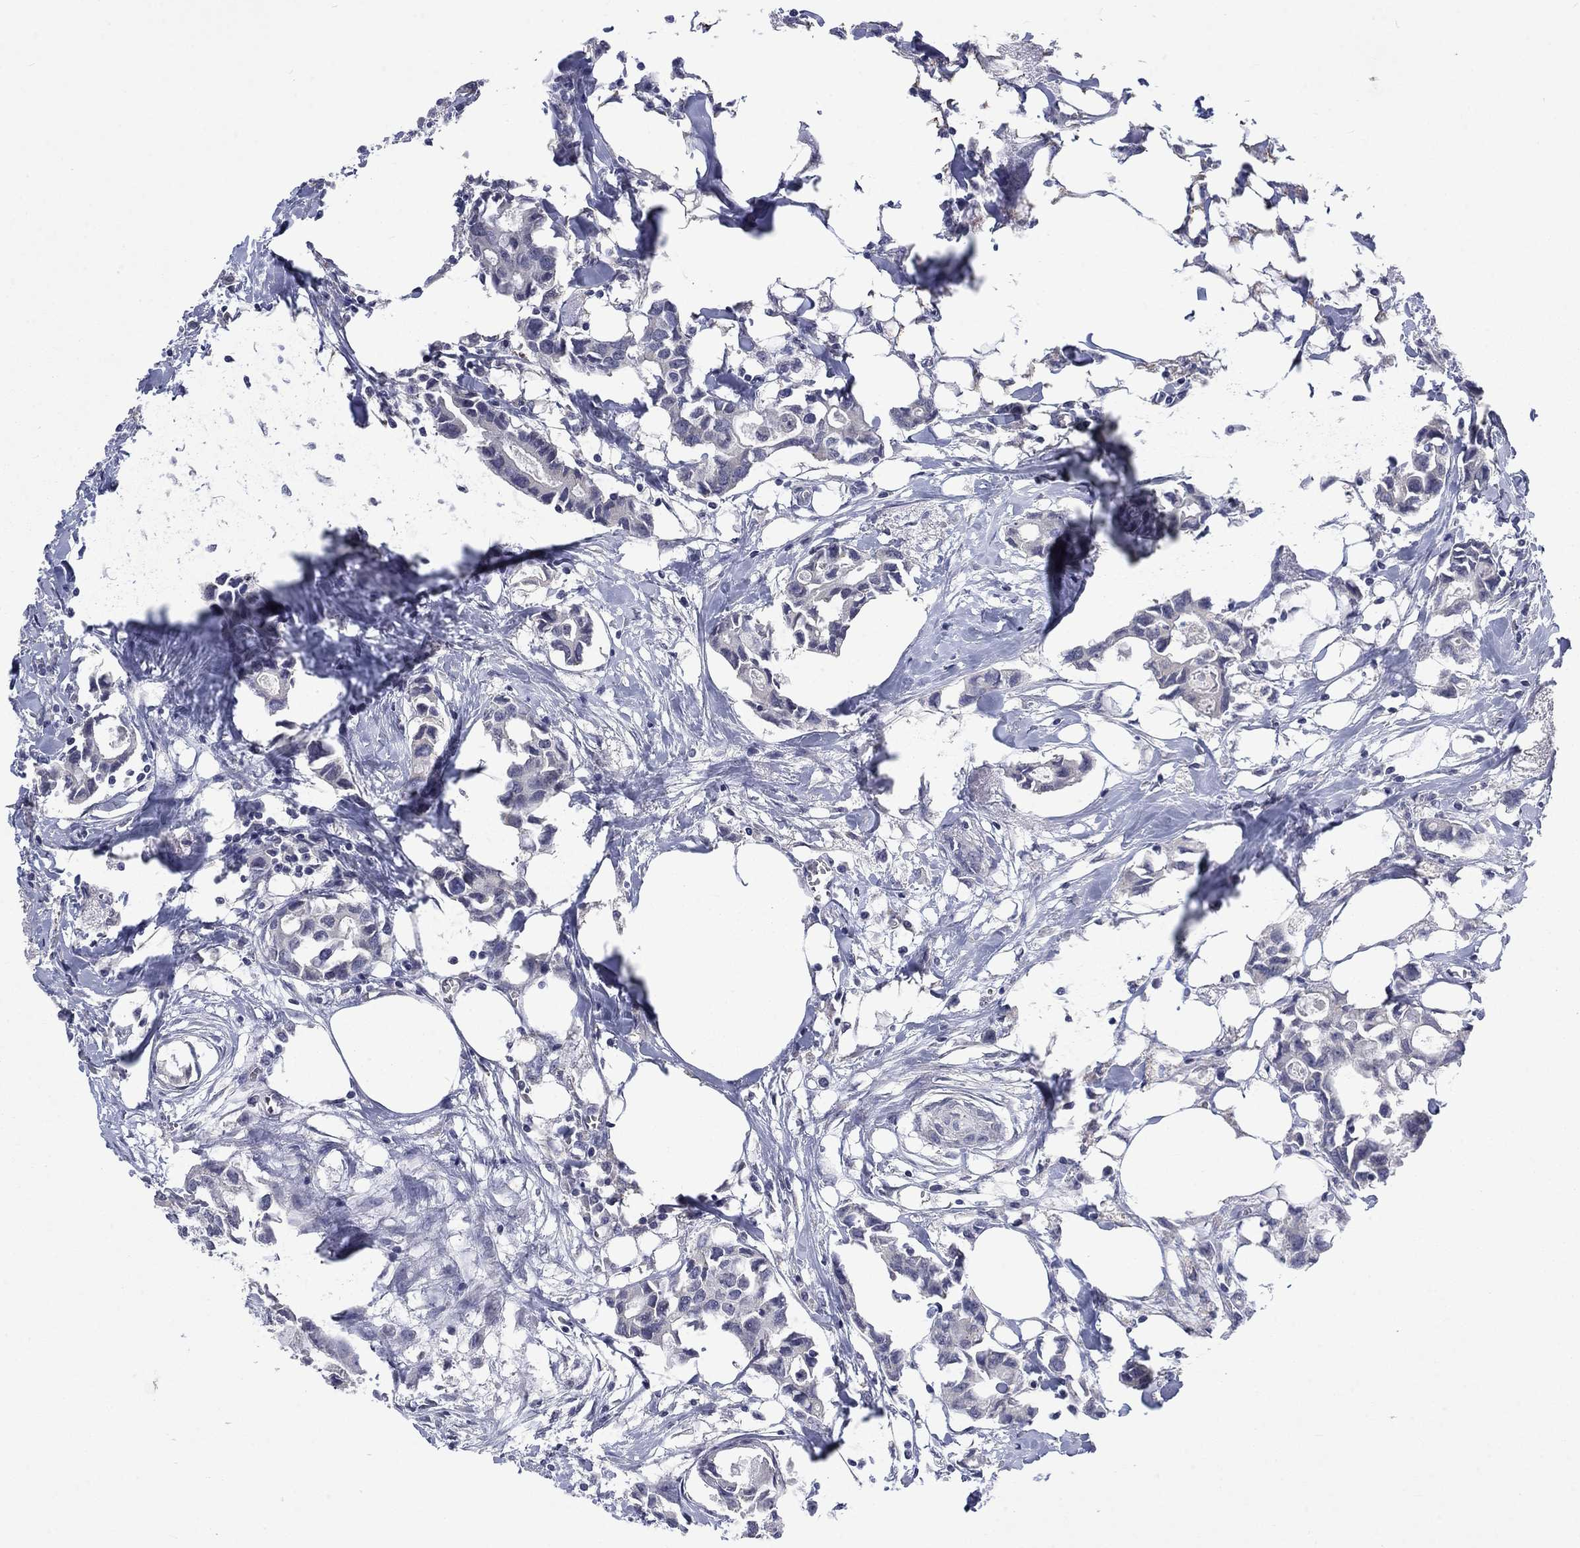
{"staining": {"intensity": "negative", "quantity": "none", "location": "none"}, "tissue": "breast cancer", "cell_type": "Tumor cells", "image_type": "cancer", "snomed": [{"axis": "morphology", "description": "Duct carcinoma"}, {"axis": "topography", "description": "Breast"}], "caption": "This histopathology image is of breast intraductal carcinoma stained with immunohistochemistry (IHC) to label a protein in brown with the nuclei are counter-stained blue. There is no positivity in tumor cells.", "gene": "SPATA33", "patient": {"sex": "female", "age": 83}}